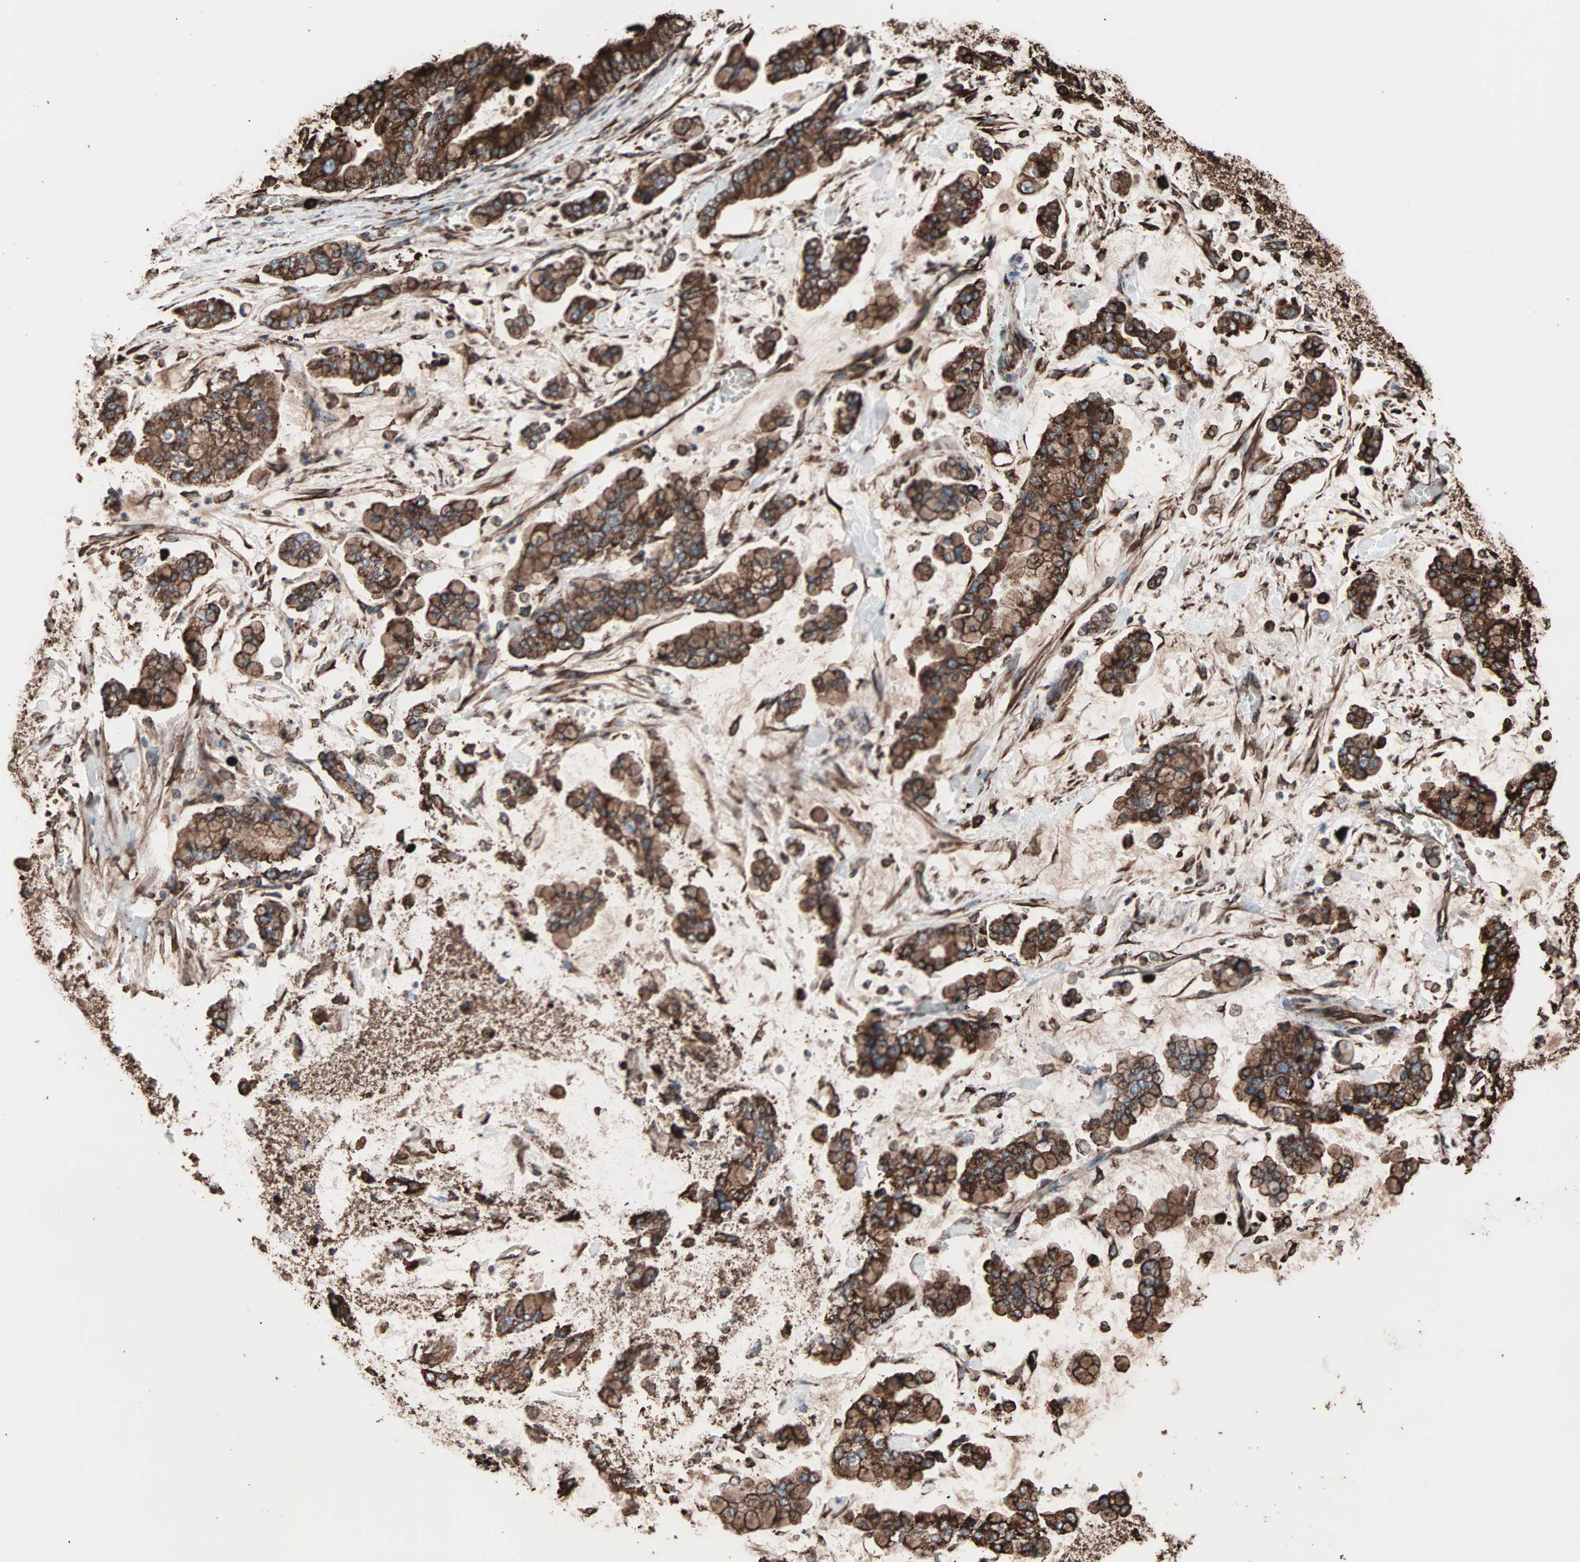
{"staining": {"intensity": "strong", "quantity": ">75%", "location": "cytoplasmic/membranous"}, "tissue": "stomach cancer", "cell_type": "Tumor cells", "image_type": "cancer", "snomed": [{"axis": "morphology", "description": "Normal tissue, NOS"}, {"axis": "morphology", "description": "Adenocarcinoma, NOS"}, {"axis": "topography", "description": "Stomach, upper"}, {"axis": "topography", "description": "Stomach"}], "caption": "Stomach cancer stained for a protein reveals strong cytoplasmic/membranous positivity in tumor cells.", "gene": "HSP90B1", "patient": {"sex": "male", "age": 76}}